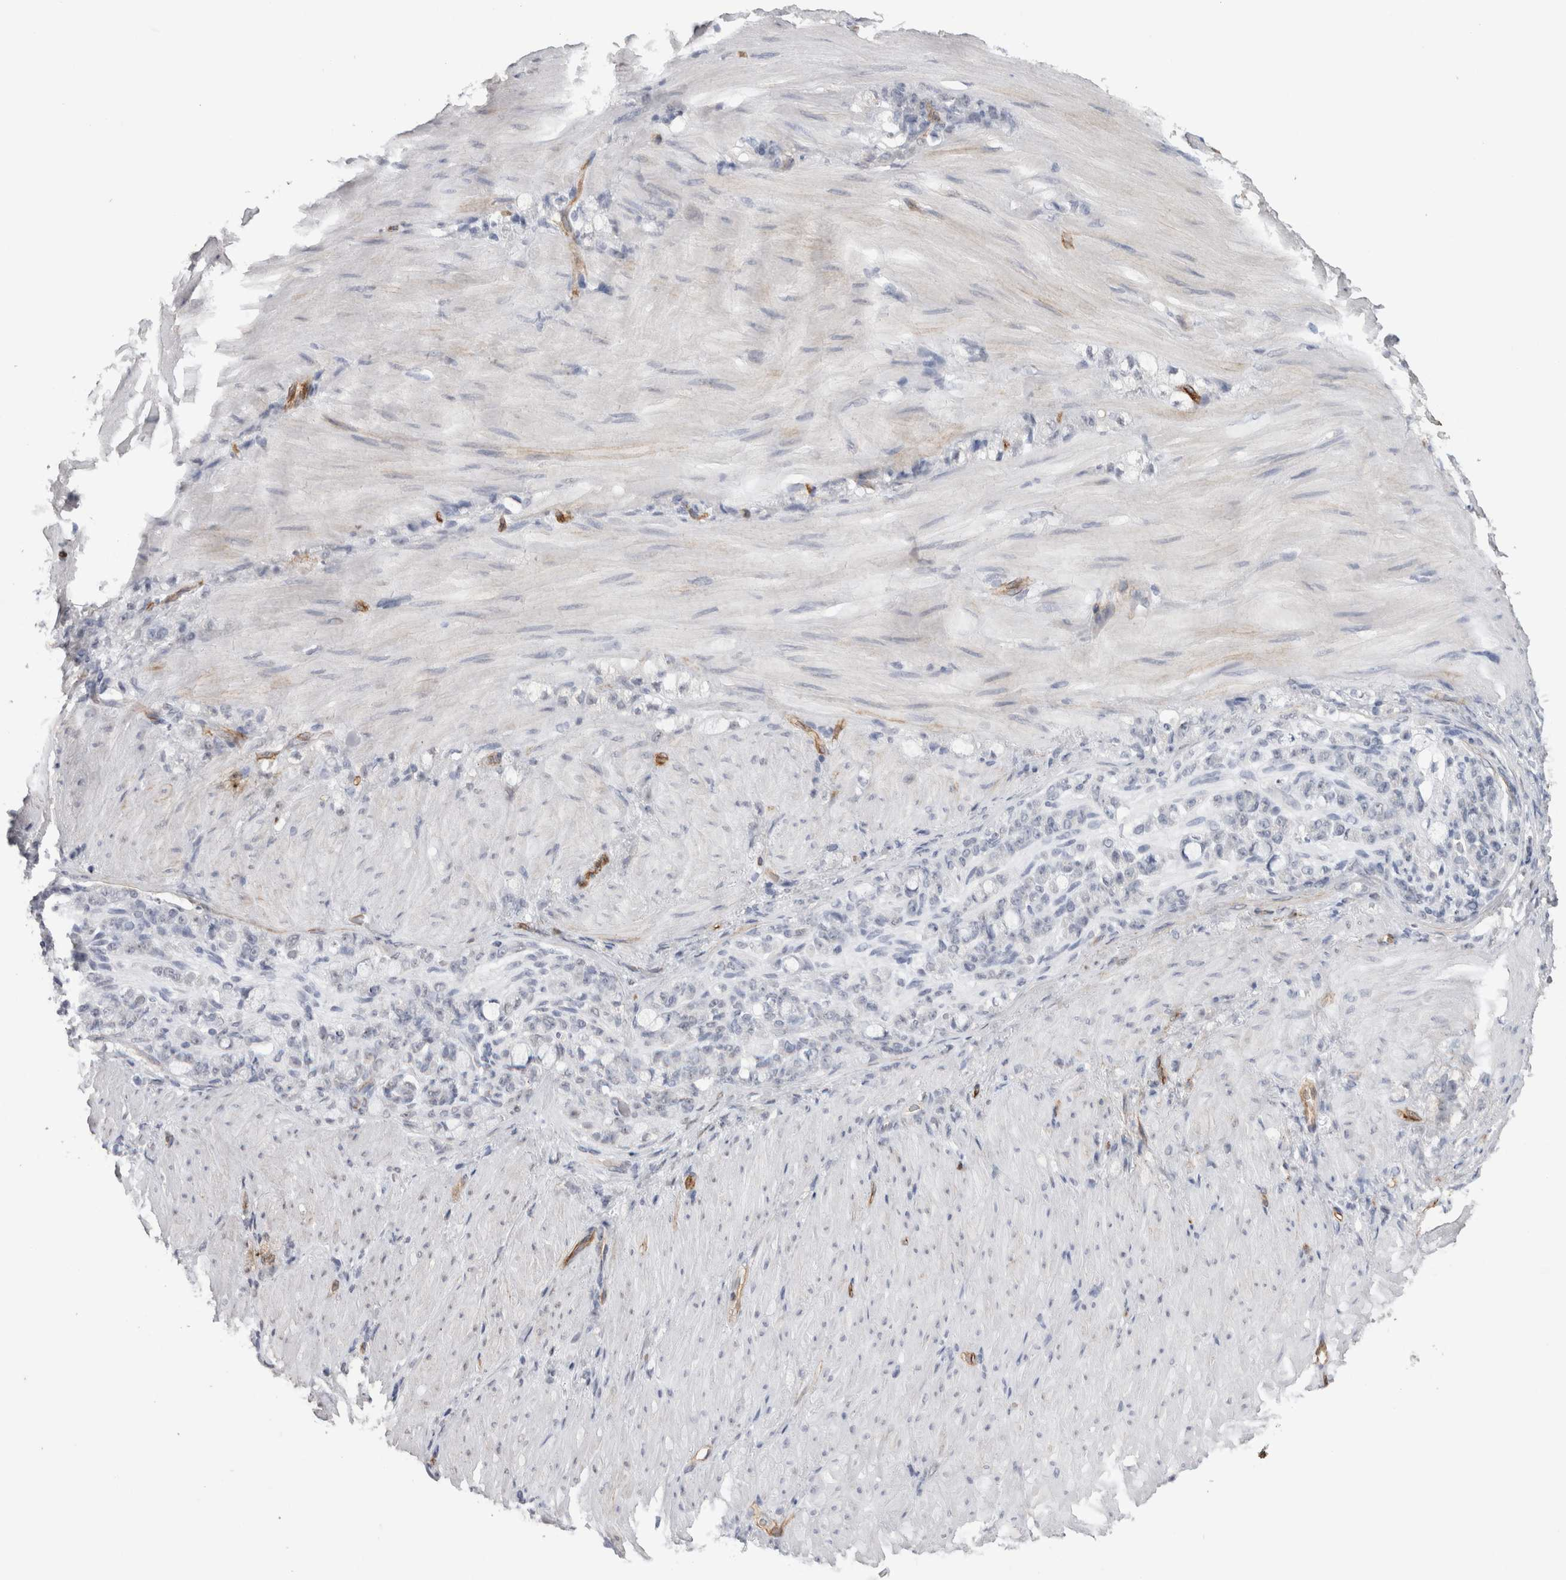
{"staining": {"intensity": "negative", "quantity": "none", "location": "none"}, "tissue": "stomach cancer", "cell_type": "Tumor cells", "image_type": "cancer", "snomed": [{"axis": "morphology", "description": "Normal tissue, NOS"}, {"axis": "morphology", "description": "Adenocarcinoma, NOS"}, {"axis": "topography", "description": "Stomach"}], "caption": "Micrograph shows no protein positivity in tumor cells of stomach cancer (adenocarcinoma) tissue.", "gene": "CDH13", "patient": {"sex": "male", "age": 82}}